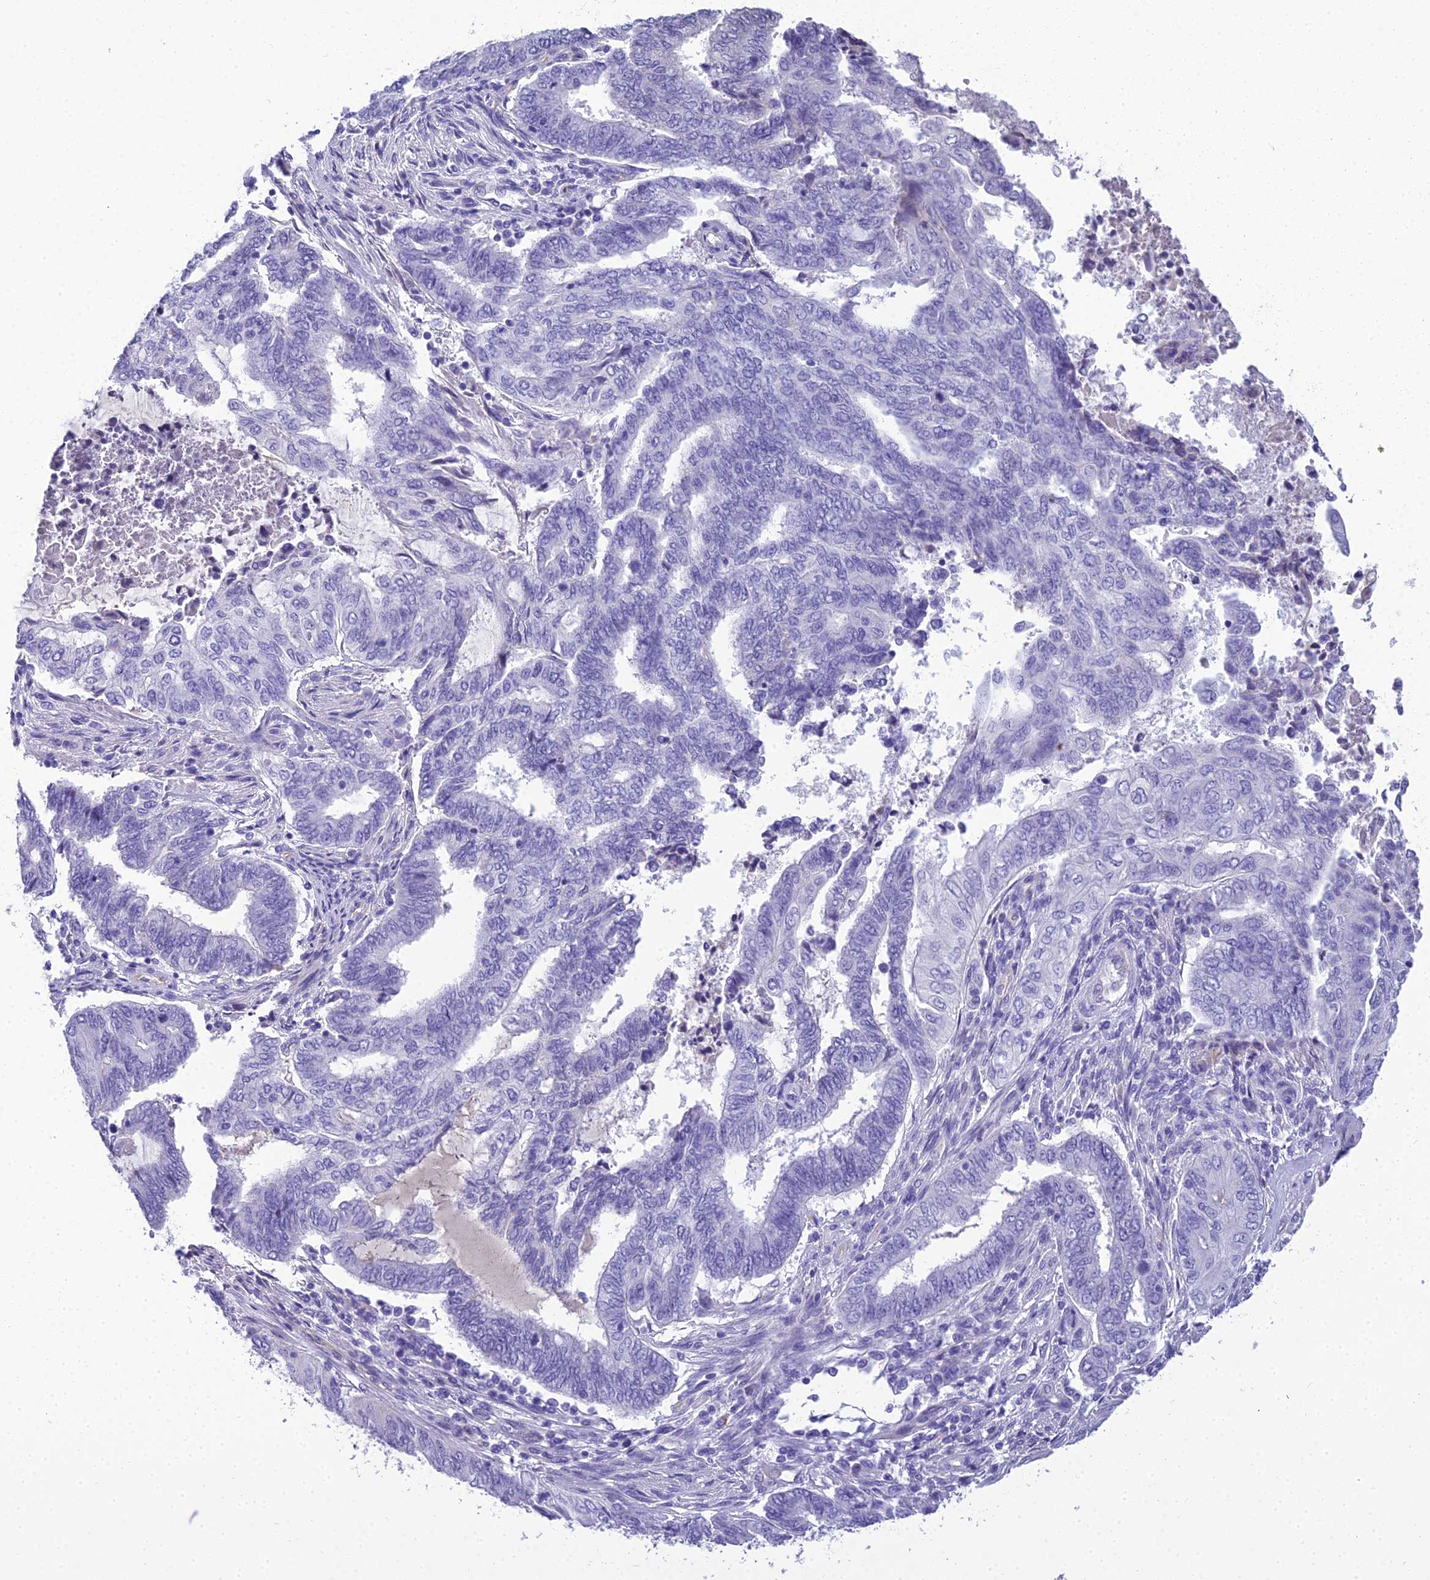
{"staining": {"intensity": "negative", "quantity": "none", "location": "none"}, "tissue": "endometrial cancer", "cell_type": "Tumor cells", "image_type": "cancer", "snomed": [{"axis": "morphology", "description": "Adenocarcinoma, NOS"}, {"axis": "topography", "description": "Uterus"}, {"axis": "topography", "description": "Endometrium"}], "caption": "Human endometrial cancer stained for a protein using IHC exhibits no expression in tumor cells.", "gene": "NINJ1", "patient": {"sex": "female", "age": 70}}